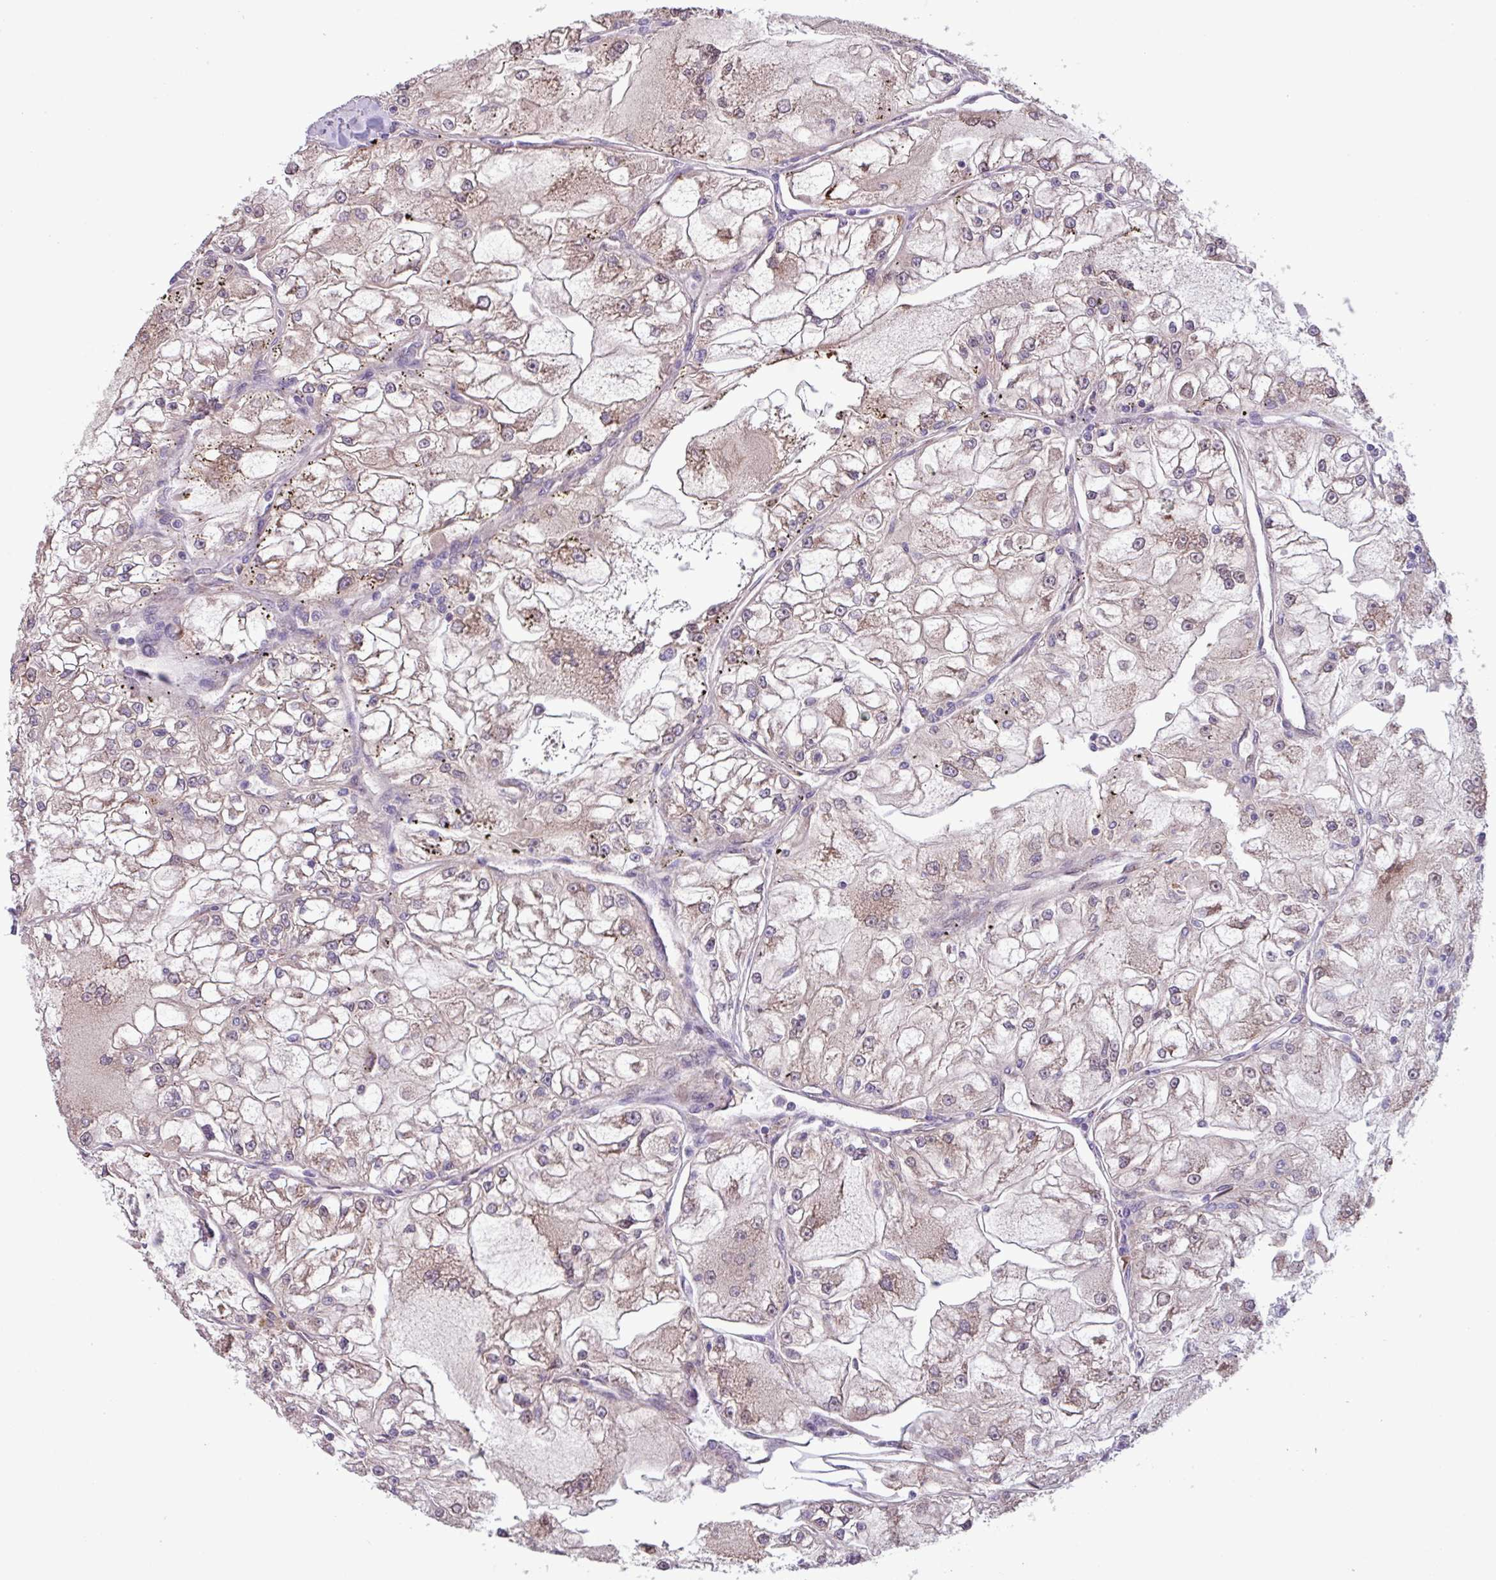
{"staining": {"intensity": "moderate", "quantity": "25%-75%", "location": "cytoplasmic/membranous"}, "tissue": "renal cancer", "cell_type": "Tumor cells", "image_type": "cancer", "snomed": [{"axis": "morphology", "description": "Adenocarcinoma, NOS"}, {"axis": "topography", "description": "Kidney"}], "caption": "Moderate cytoplasmic/membranous staining is present in about 25%-75% of tumor cells in renal adenocarcinoma.", "gene": "C20orf27", "patient": {"sex": "female", "age": 72}}